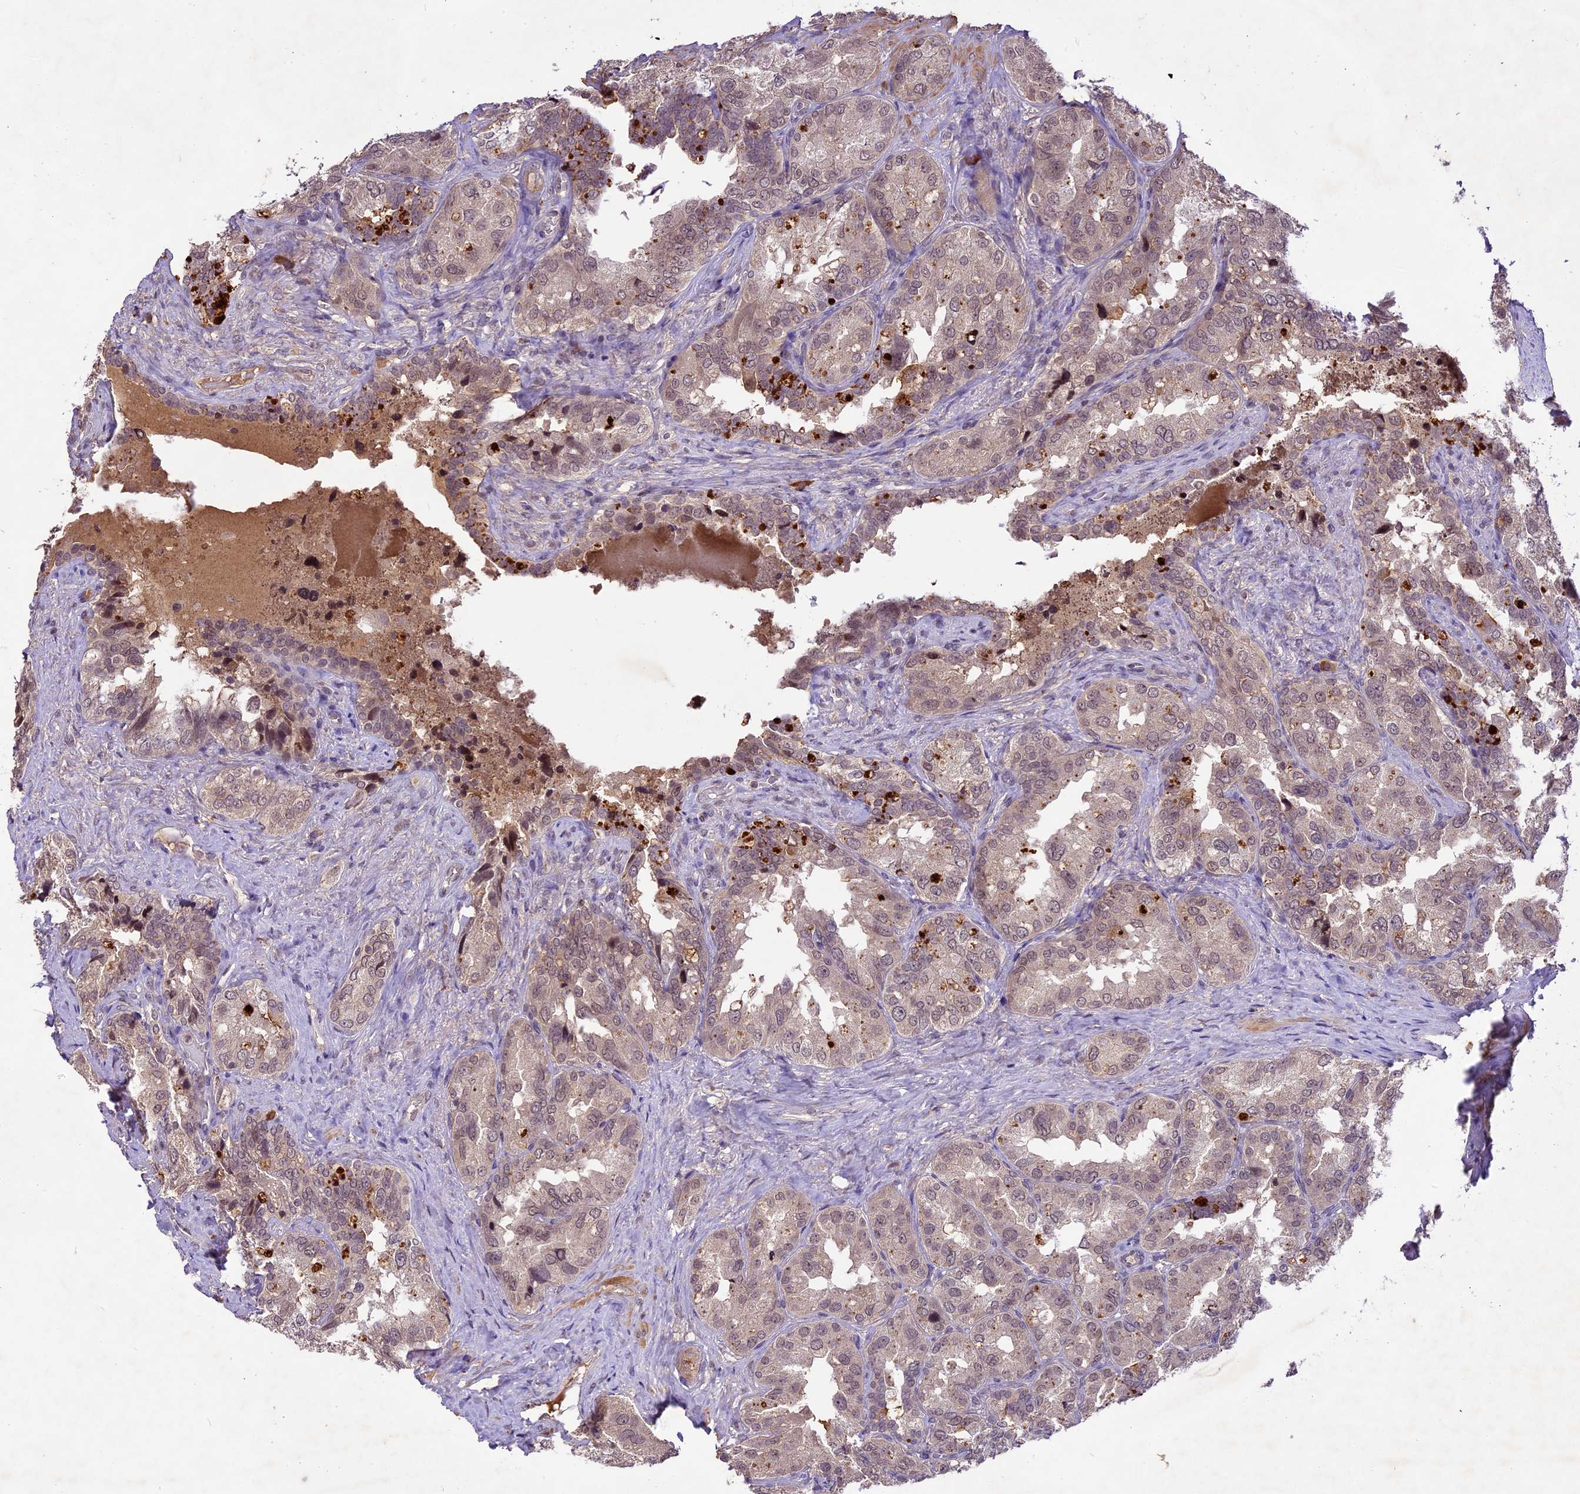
{"staining": {"intensity": "weak", "quantity": "25%-75%", "location": "cytoplasmic/membranous,nuclear"}, "tissue": "seminal vesicle", "cell_type": "Glandular cells", "image_type": "normal", "snomed": [{"axis": "morphology", "description": "Normal tissue, NOS"}, {"axis": "topography", "description": "Seminal veicle"}, {"axis": "topography", "description": "Peripheral nerve tissue"}], "caption": "A brown stain labels weak cytoplasmic/membranous,nuclear positivity of a protein in glandular cells of benign human seminal vesicle.", "gene": "ATP10A", "patient": {"sex": "male", "age": 67}}